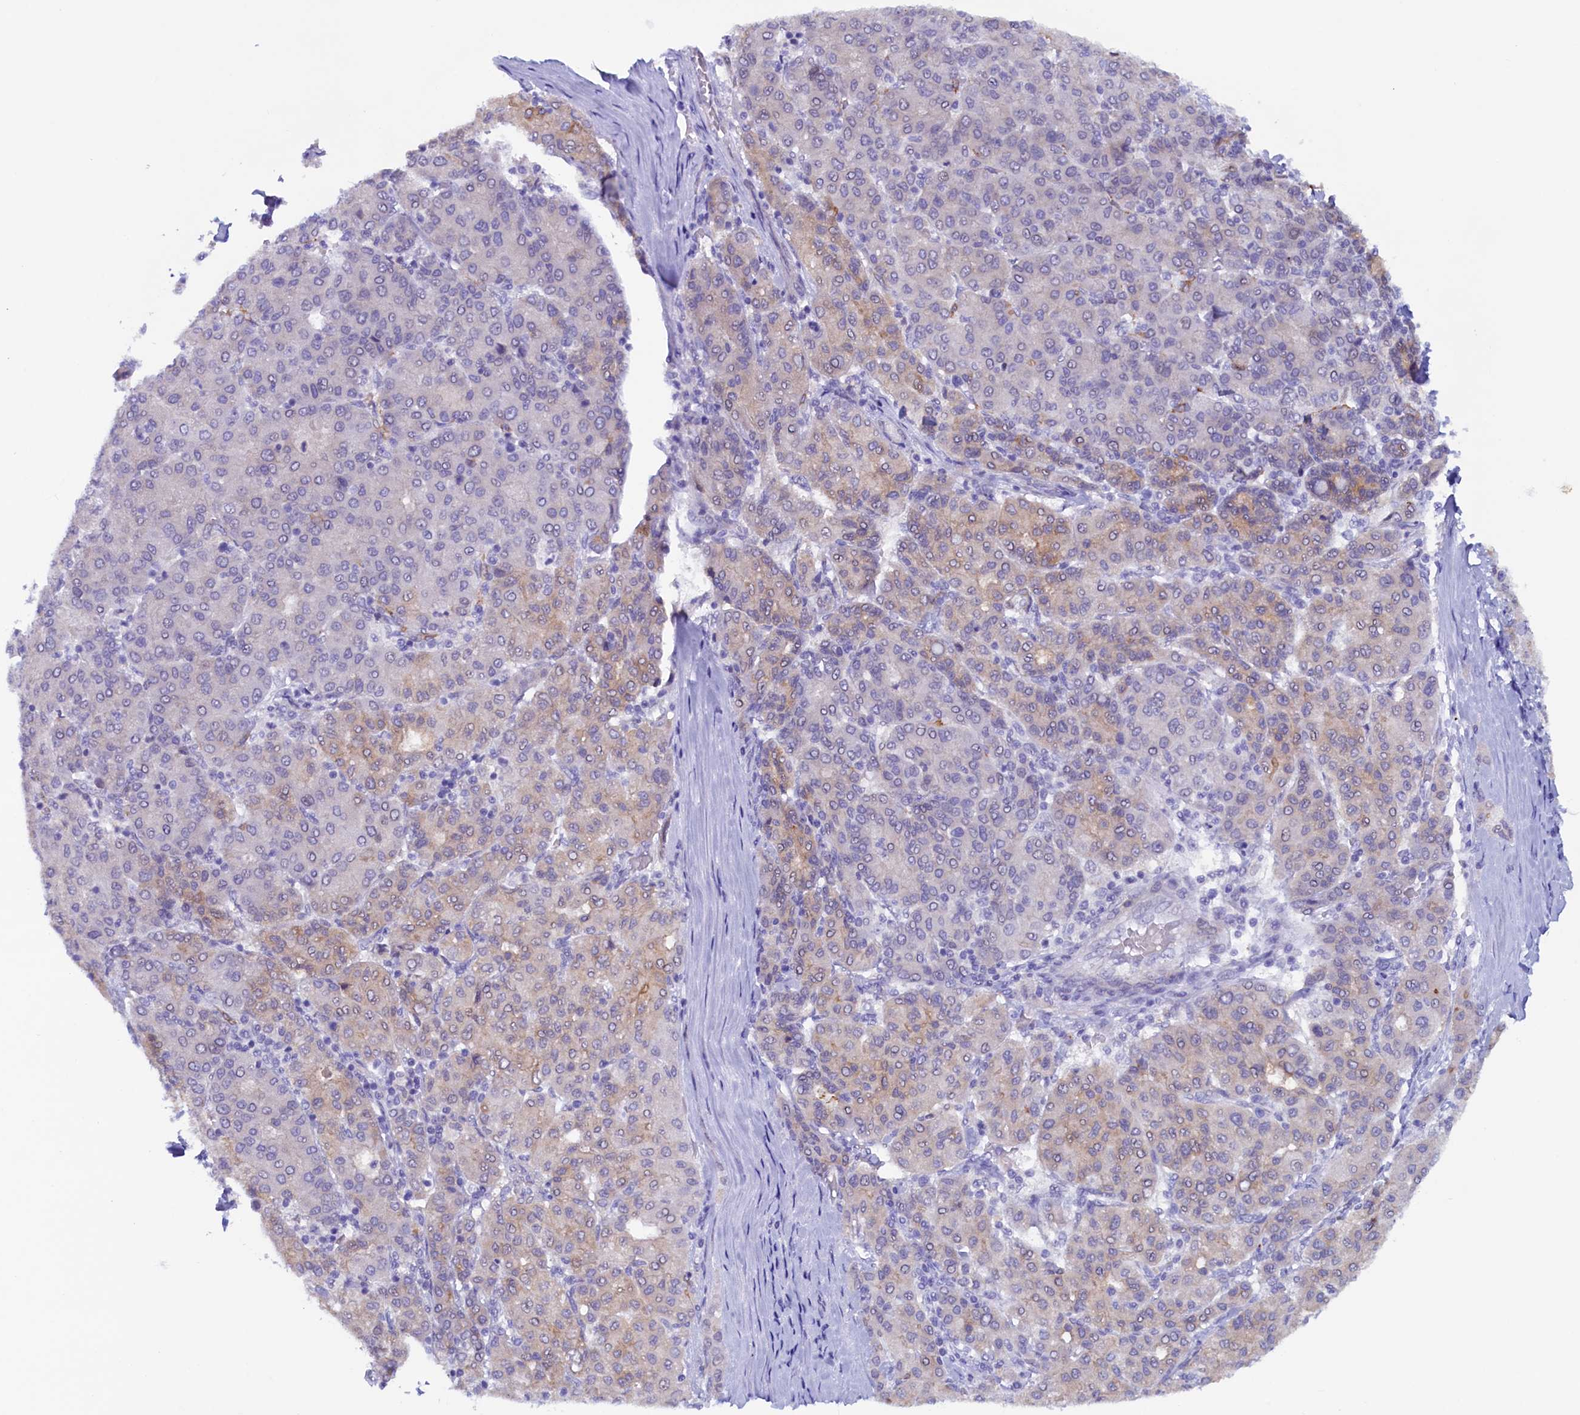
{"staining": {"intensity": "weak", "quantity": "<25%", "location": "cytoplasmic/membranous"}, "tissue": "liver cancer", "cell_type": "Tumor cells", "image_type": "cancer", "snomed": [{"axis": "morphology", "description": "Carcinoma, Hepatocellular, NOS"}, {"axis": "topography", "description": "Liver"}], "caption": "Immunohistochemical staining of human liver cancer (hepatocellular carcinoma) shows no significant expression in tumor cells.", "gene": "PACSIN3", "patient": {"sex": "male", "age": 65}}